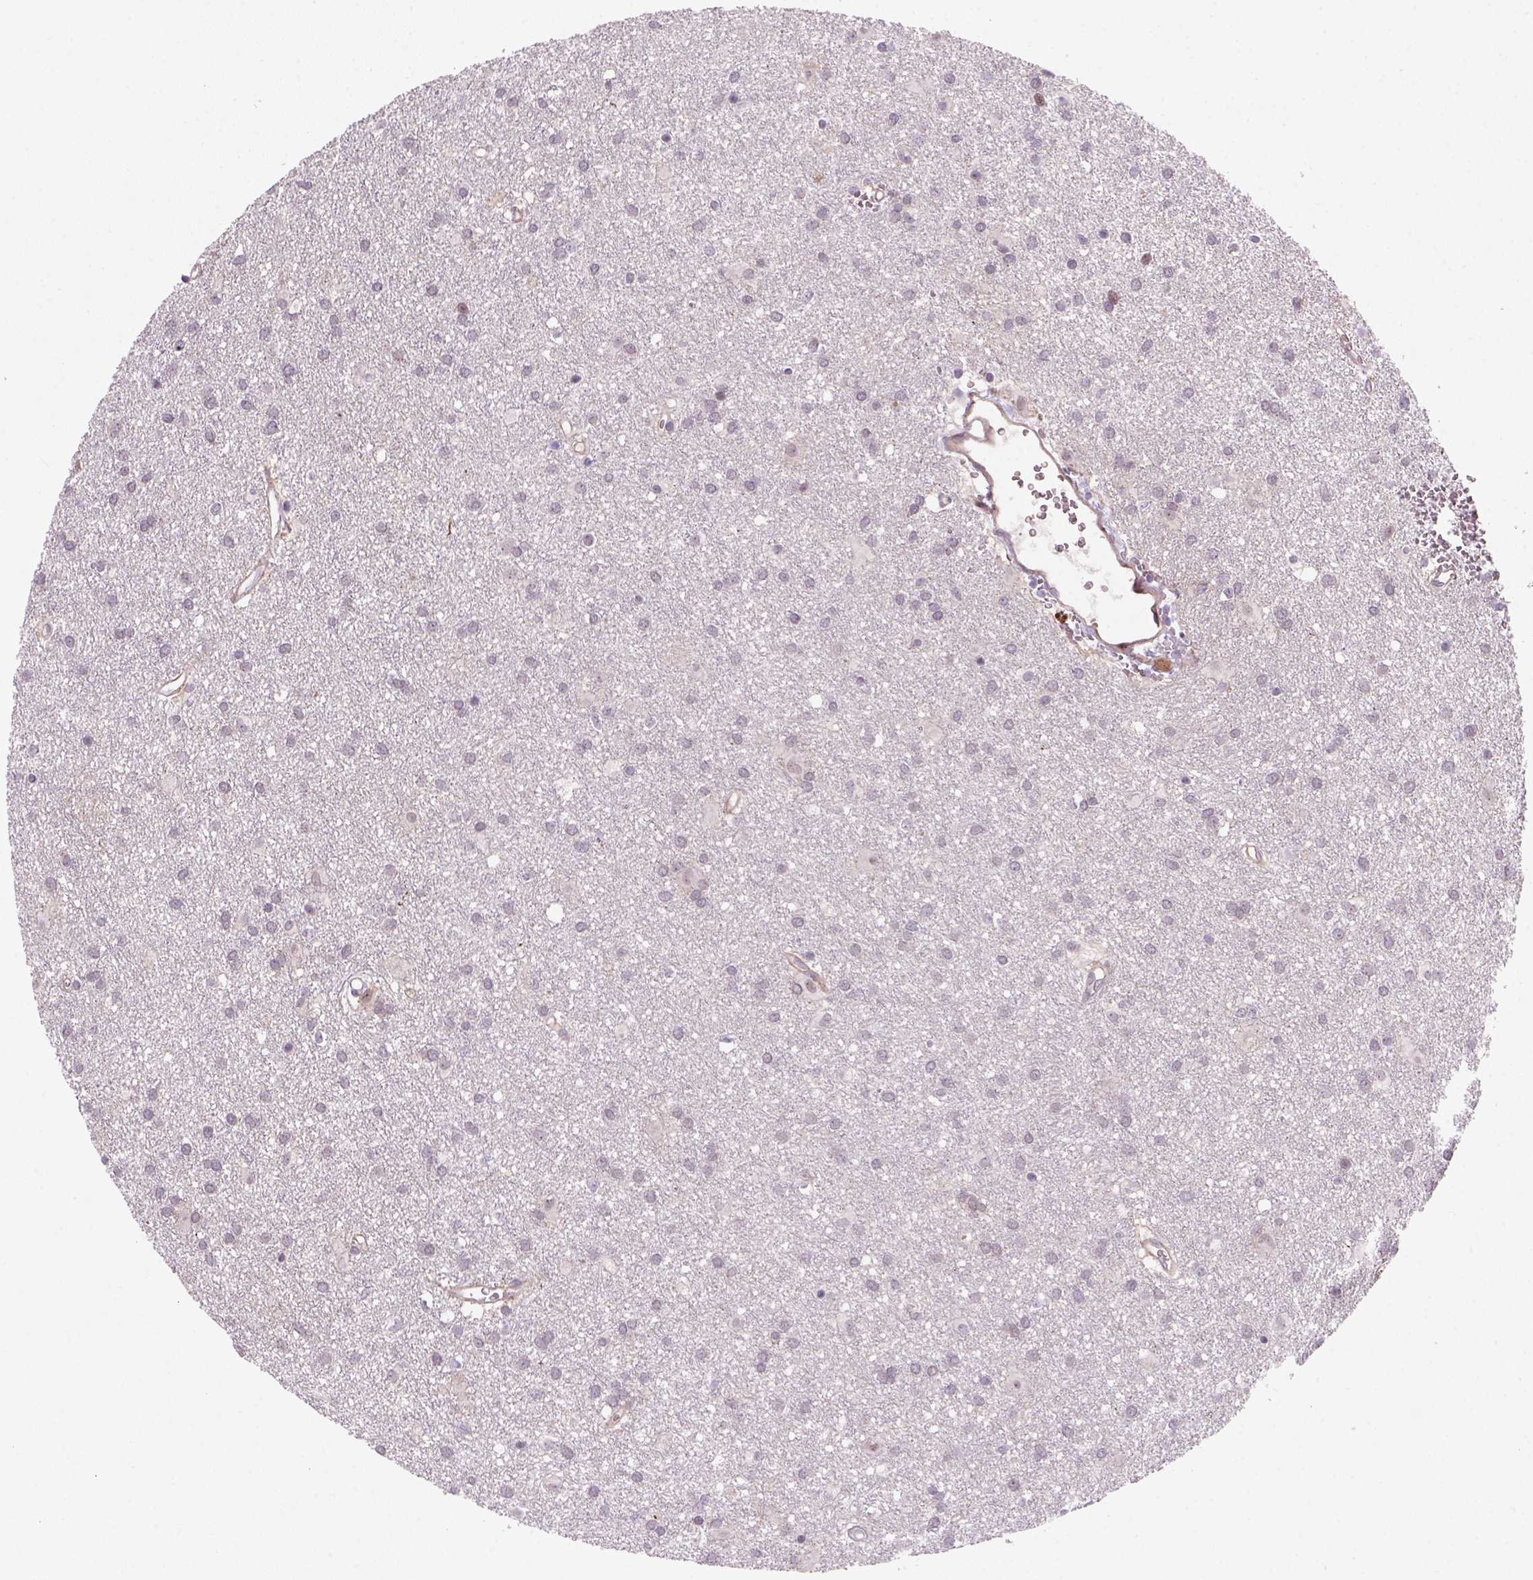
{"staining": {"intensity": "negative", "quantity": "none", "location": "none"}, "tissue": "glioma", "cell_type": "Tumor cells", "image_type": "cancer", "snomed": [{"axis": "morphology", "description": "Glioma, malignant, Low grade"}, {"axis": "topography", "description": "Brain"}], "caption": "High magnification brightfield microscopy of low-grade glioma (malignant) stained with DAB (brown) and counterstained with hematoxylin (blue): tumor cells show no significant positivity.", "gene": "VSTM5", "patient": {"sex": "male", "age": 58}}